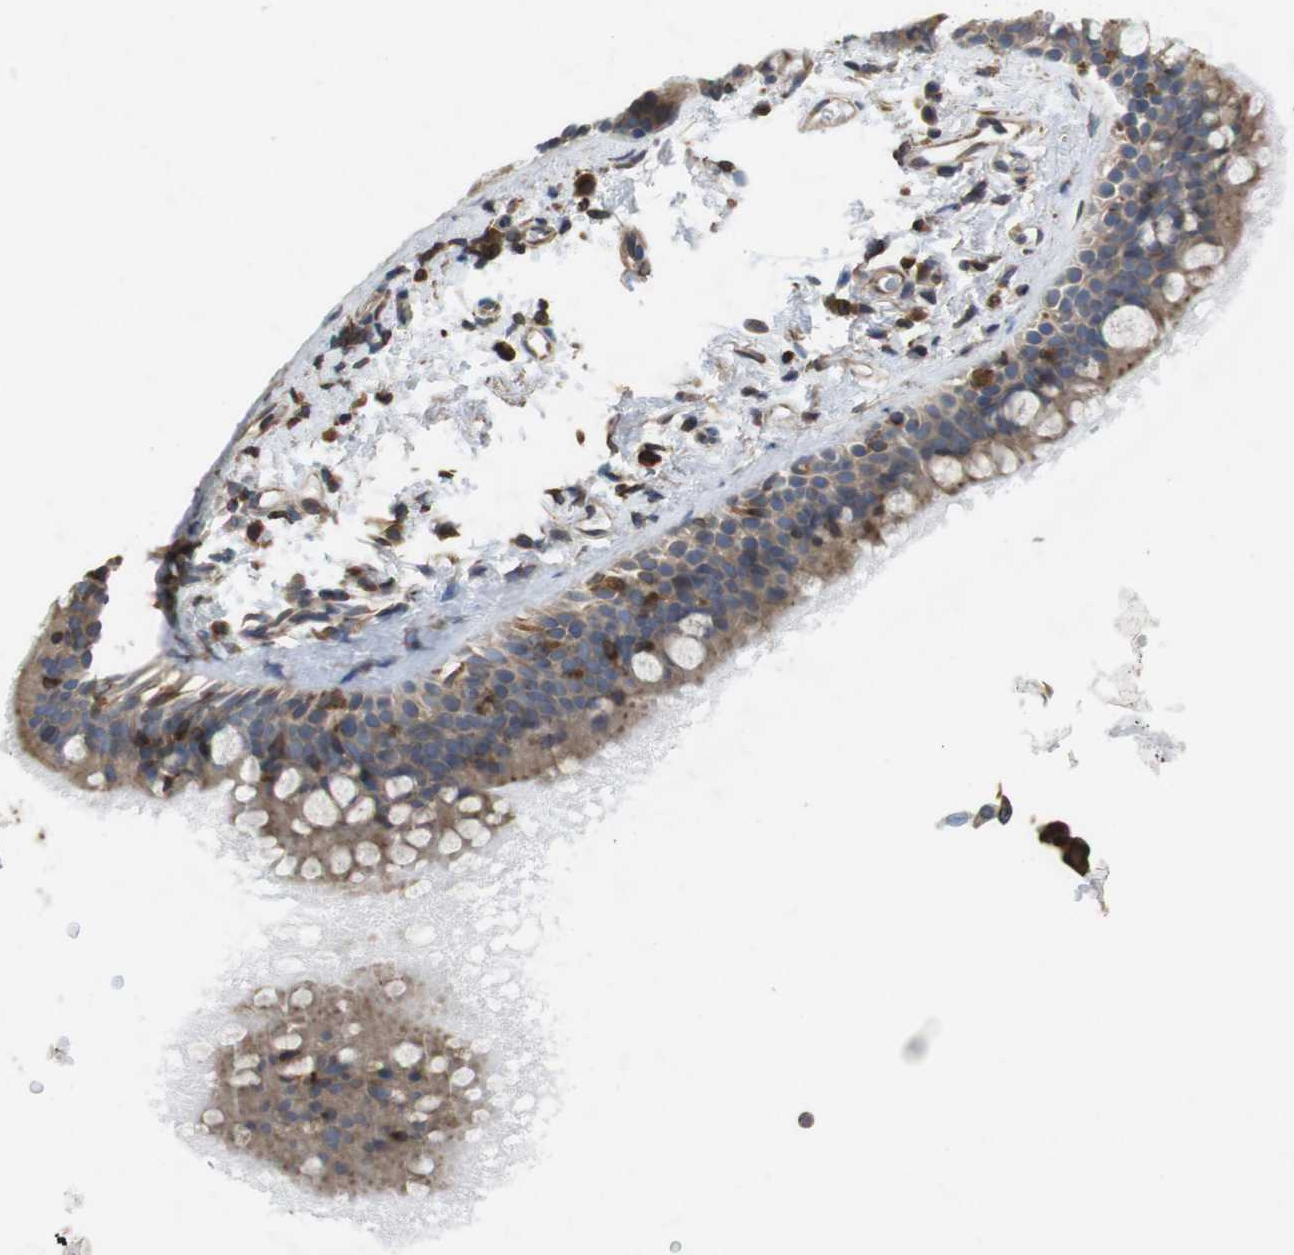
{"staining": {"intensity": "moderate", "quantity": ">75%", "location": "cytoplasmic/membranous"}, "tissue": "bronchus", "cell_type": "Respiratory epithelial cells", "image_type": "normal", "snomed": [{"axis": "morphology", "description": "Normal tissue, NOS"}, {"axis": "morphology", "description": "Malignant melanoma, Metastatic site"}, {"axis": "topography", "description": "Bronchus"}, {"axis": "topography", "description": "Lung"}], "caption": "The image shows staining of unremarkable bronchus, revealing moderate cytoplasmic/membranous protein staining (brown color) within respiratory epithelial cells. (DAB (3,3'-diaminobenzidine) IHC with brightfield microscopy, high magnification).", "gene": "ARL6IP5", "patient": {"sex": "male", "age": 64}}